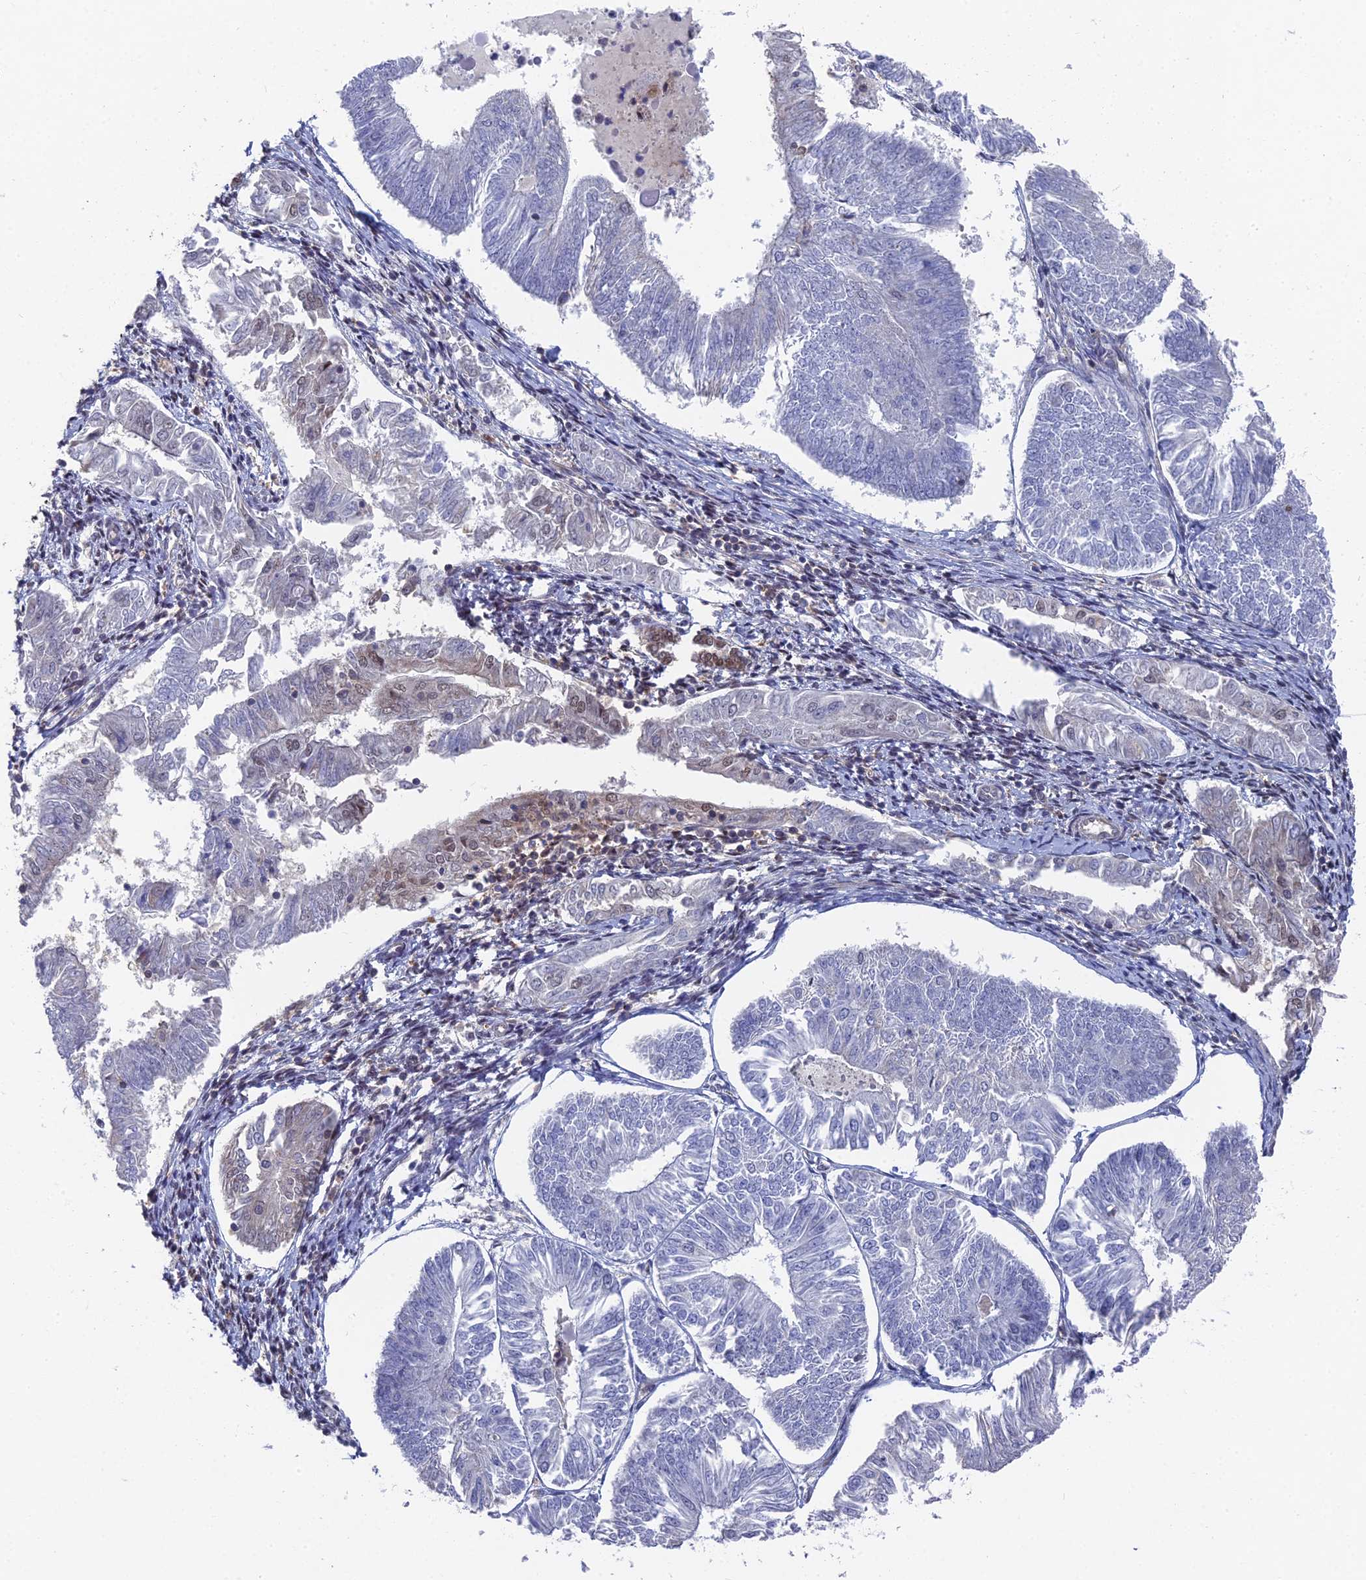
{"staining": {"intensity": "weak", "quantity": "<25%", "location": "nuclear"}, "tissue": "endometrial cancer", "cell_type": "Tumor cells", "image_type": "cancer", "snomed": [{"axis": "morphology", "description": "Adenocarcinoma, NOS"}, {"axis": "topography", "description": "Endometrium"}], "caption": "Immunohistochemistry (IHC) of human endometrial cancer displays no expression in tumor cells.", "gene": "UNC5D", "patient": {"sex": "female", "age": 58}}